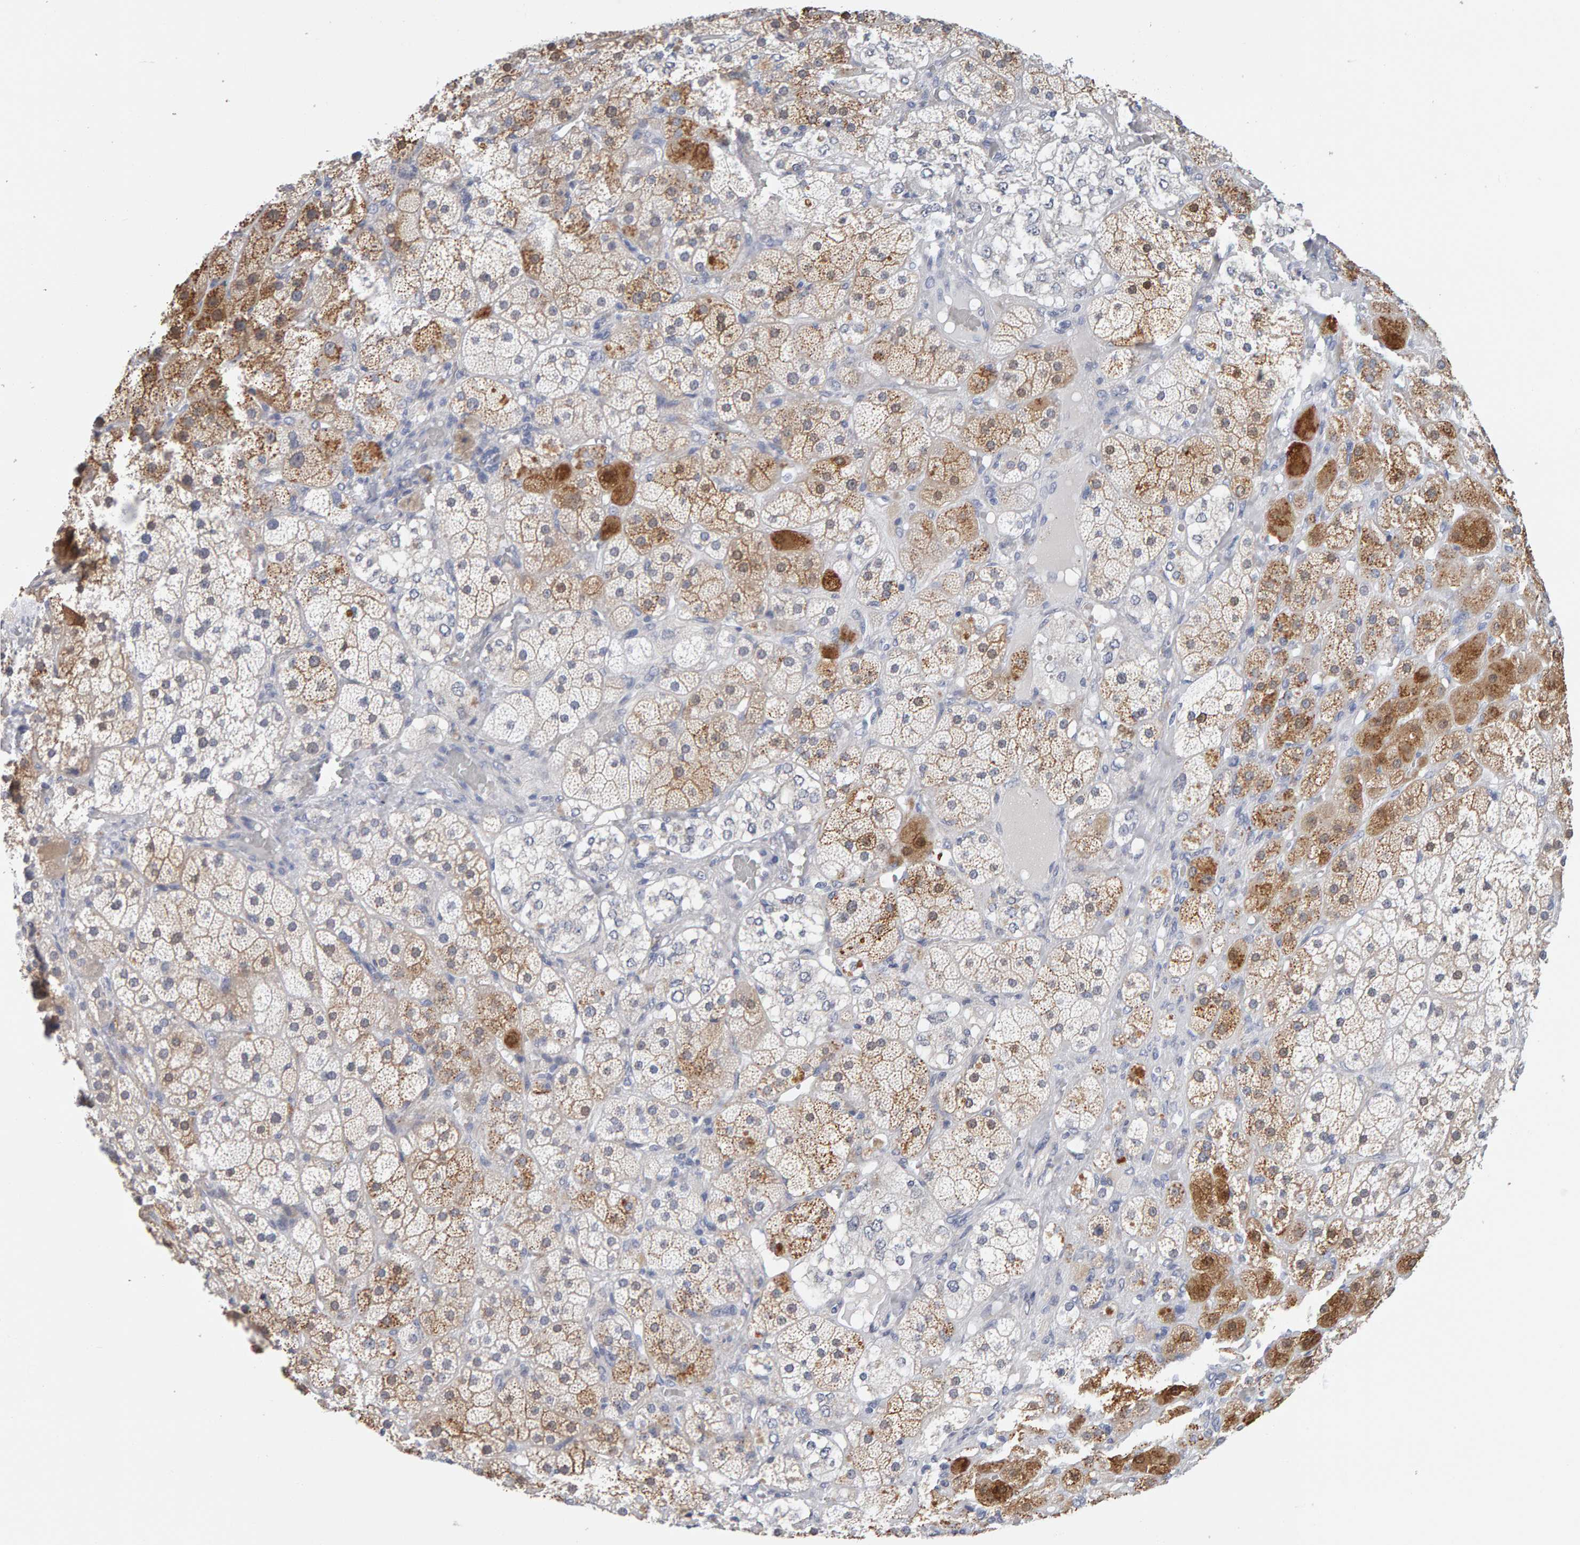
{"staining": {"intensity": "moderate", "quantity": "25%-75%", "location": "cytoplasmic/membranous"}, "tissue": "adrenal gland", "cell_type": "Glandular cells", "image_type": "normal", "snomed": [{"axis": "morphology", "description": "Normal tissue, NOS"}, {"axis": "topography", "description": "Adrenal gland"}], "caption": "Immunohistochemical staining of normal human adrenal gland exhibits moderate cytoplasmic/membranous protein positivity in approximately 25%-75% of glandular cells. (IHC, brightfield microscopy, high magnification).", "gene": "CTH", "patient": {"sex": "male", "age": 57}}